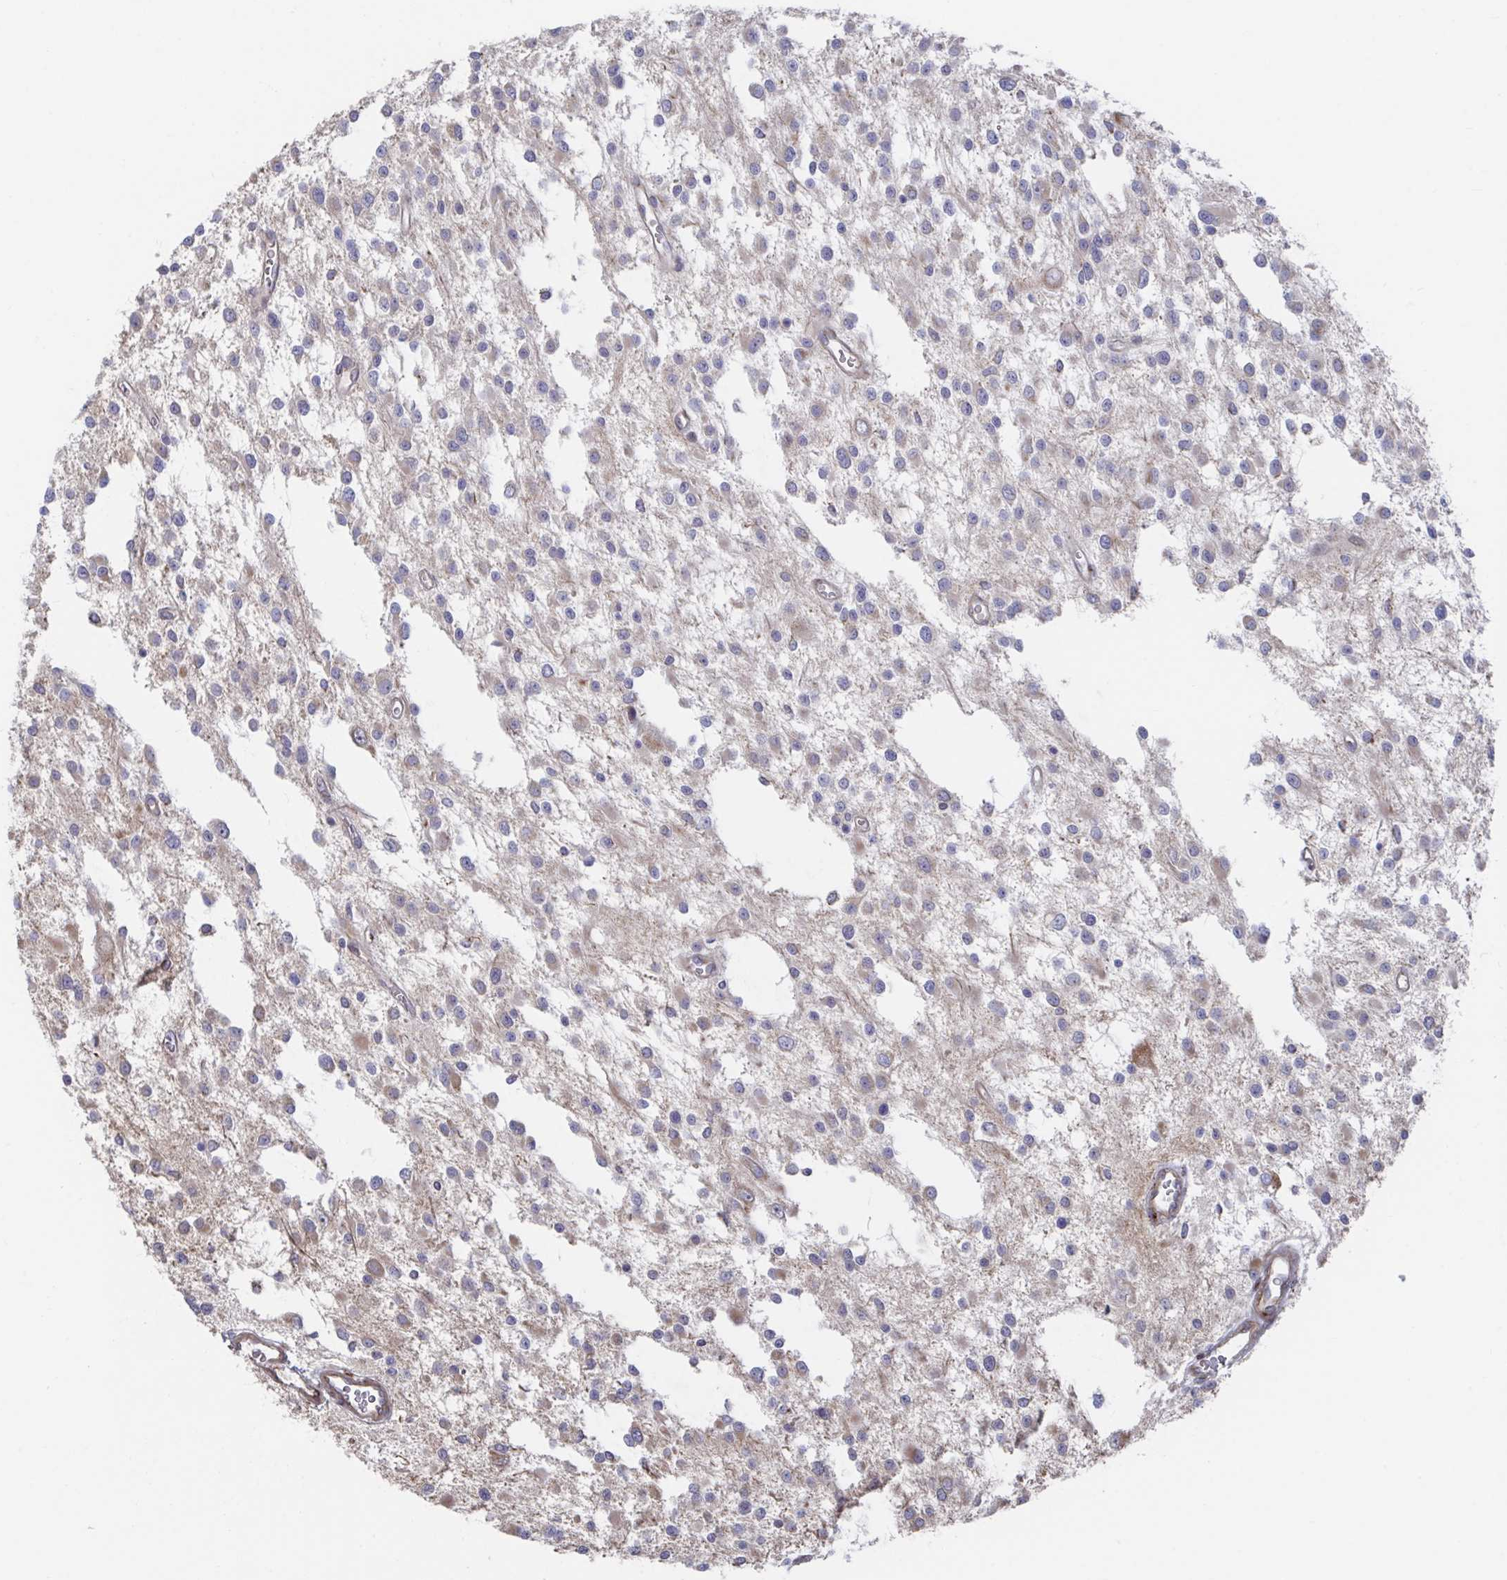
{"staining": {"intensity": "moderate", "quantity": "<25%", "location": "cytoplasmic/membranous"}, "tissue": "glioma", "cell_type": "Tumor cells", "image_type": "cancer", "snomed": [{"axis": "morphology", "description": "Glioma, malignant, Low grade"}, {"axis": "topography", "description": "Brain"}], "caption": "Glioma stained for a protein (brown) shows moderate cytoplasmic/membranous positive expression in approximately <25% of tumor cells.", "gene": "FJX1", "patient": {"sex": "male", "age": 43}}